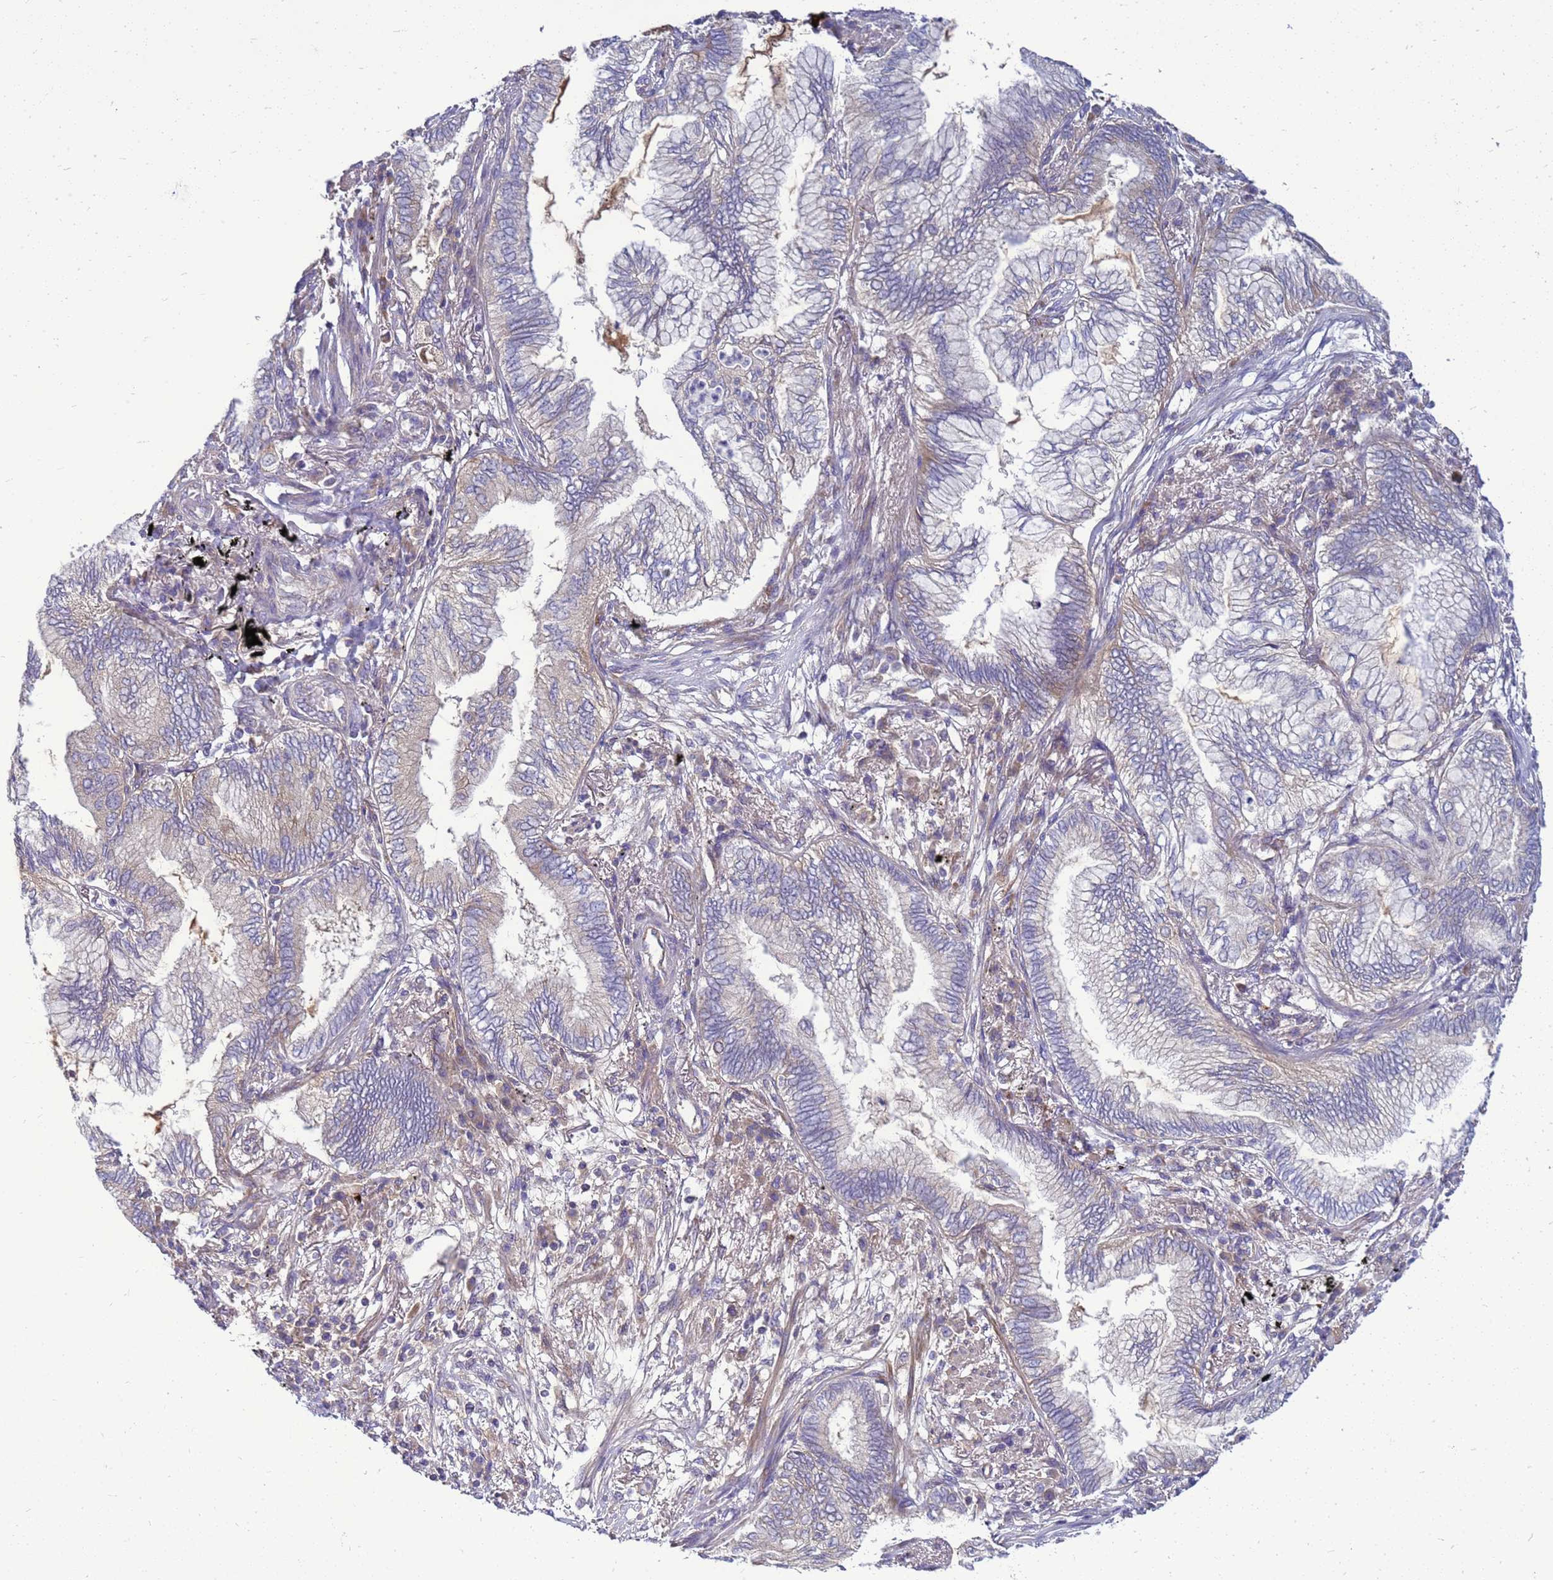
{"staining": {"intensity": "strong", "quantity": ">75%", "location": "cytoplasmic/membranous"}, "tissue": "bronchus", "cell_type": "Respiratory epithelial cells", "image_type": "normal", "snomed": [{"axis": "morphology", "description": "Normal tissue, NOS"}, {"axis": "morphology", "description": "Adenocarcinoma, NOS"}, {"axis": "topography", "description": "Bronchus"}, {"axis": "topography", "description": "Lung"}], "caption": "Immunohistochemical staining of normal human bronchus reveals strong cytoplasmic/membranous protein expression in about >75% of respiratory epithelial cells. (DAB IHC, brown staining for protein, blue staining for nuclei).", "gene": "MON1B", "patient": {"sex": "female", "age": 70}}